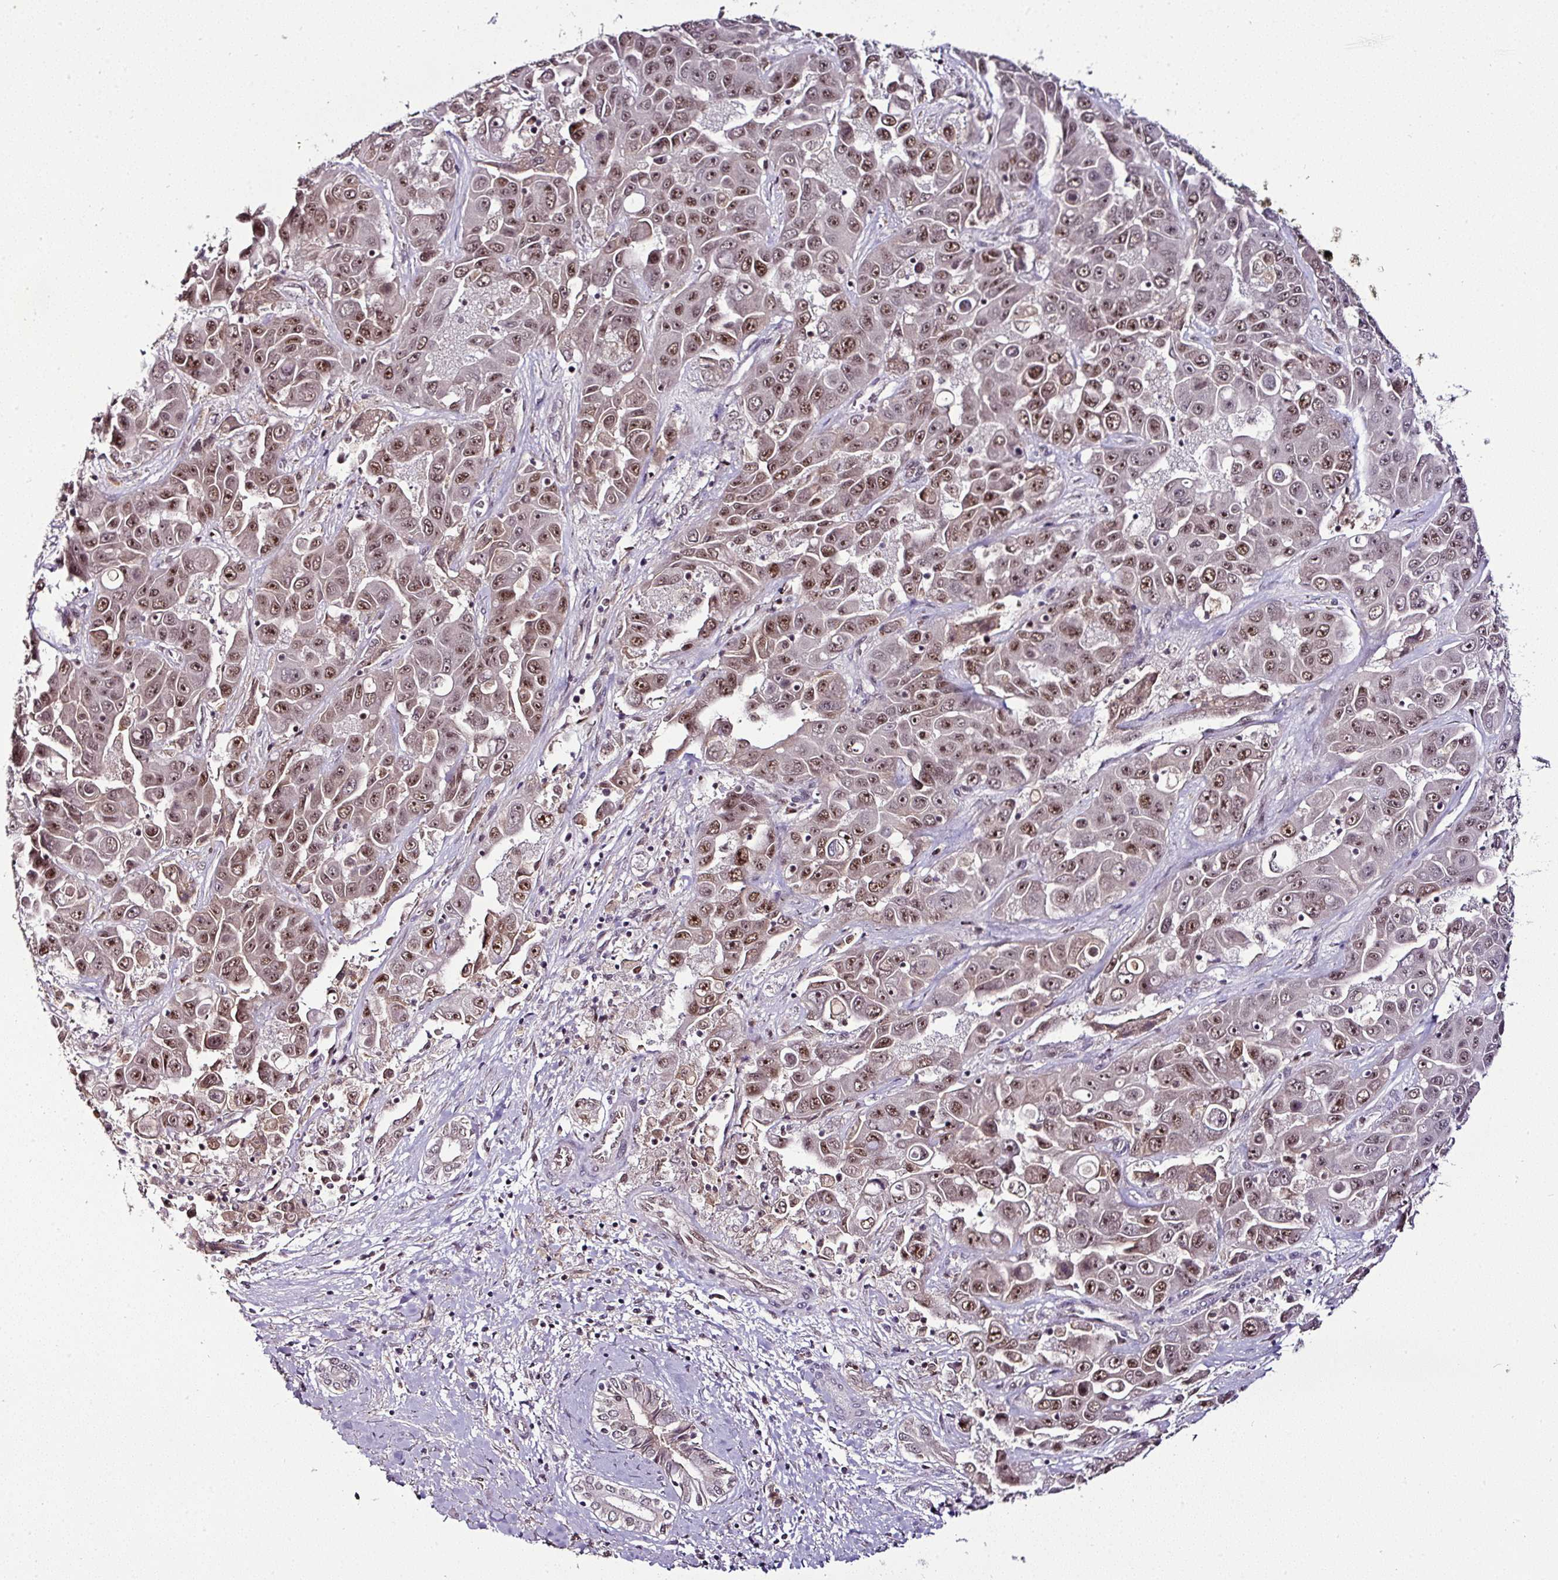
{"staining": {"intensity": "moderate", "quantity": ">75%", "location": "nuclear"}, "tissue": "liver cancer", "cell_type": "Tumor cells", "image_type": "cancer", "snomed": [{"axis": "morphology", "description": "Cholangiocarcinoma"}, {"axis": "topography", "description": "Liver"}], "caption": "Liver cholangiocarcinoma stained with immunohistochemistry (IHC) exhibits moderate nuclear staining in about >75% of tumor cells.", "gene": "KLF16", "patient": {"sex": "female", "age": 52}}